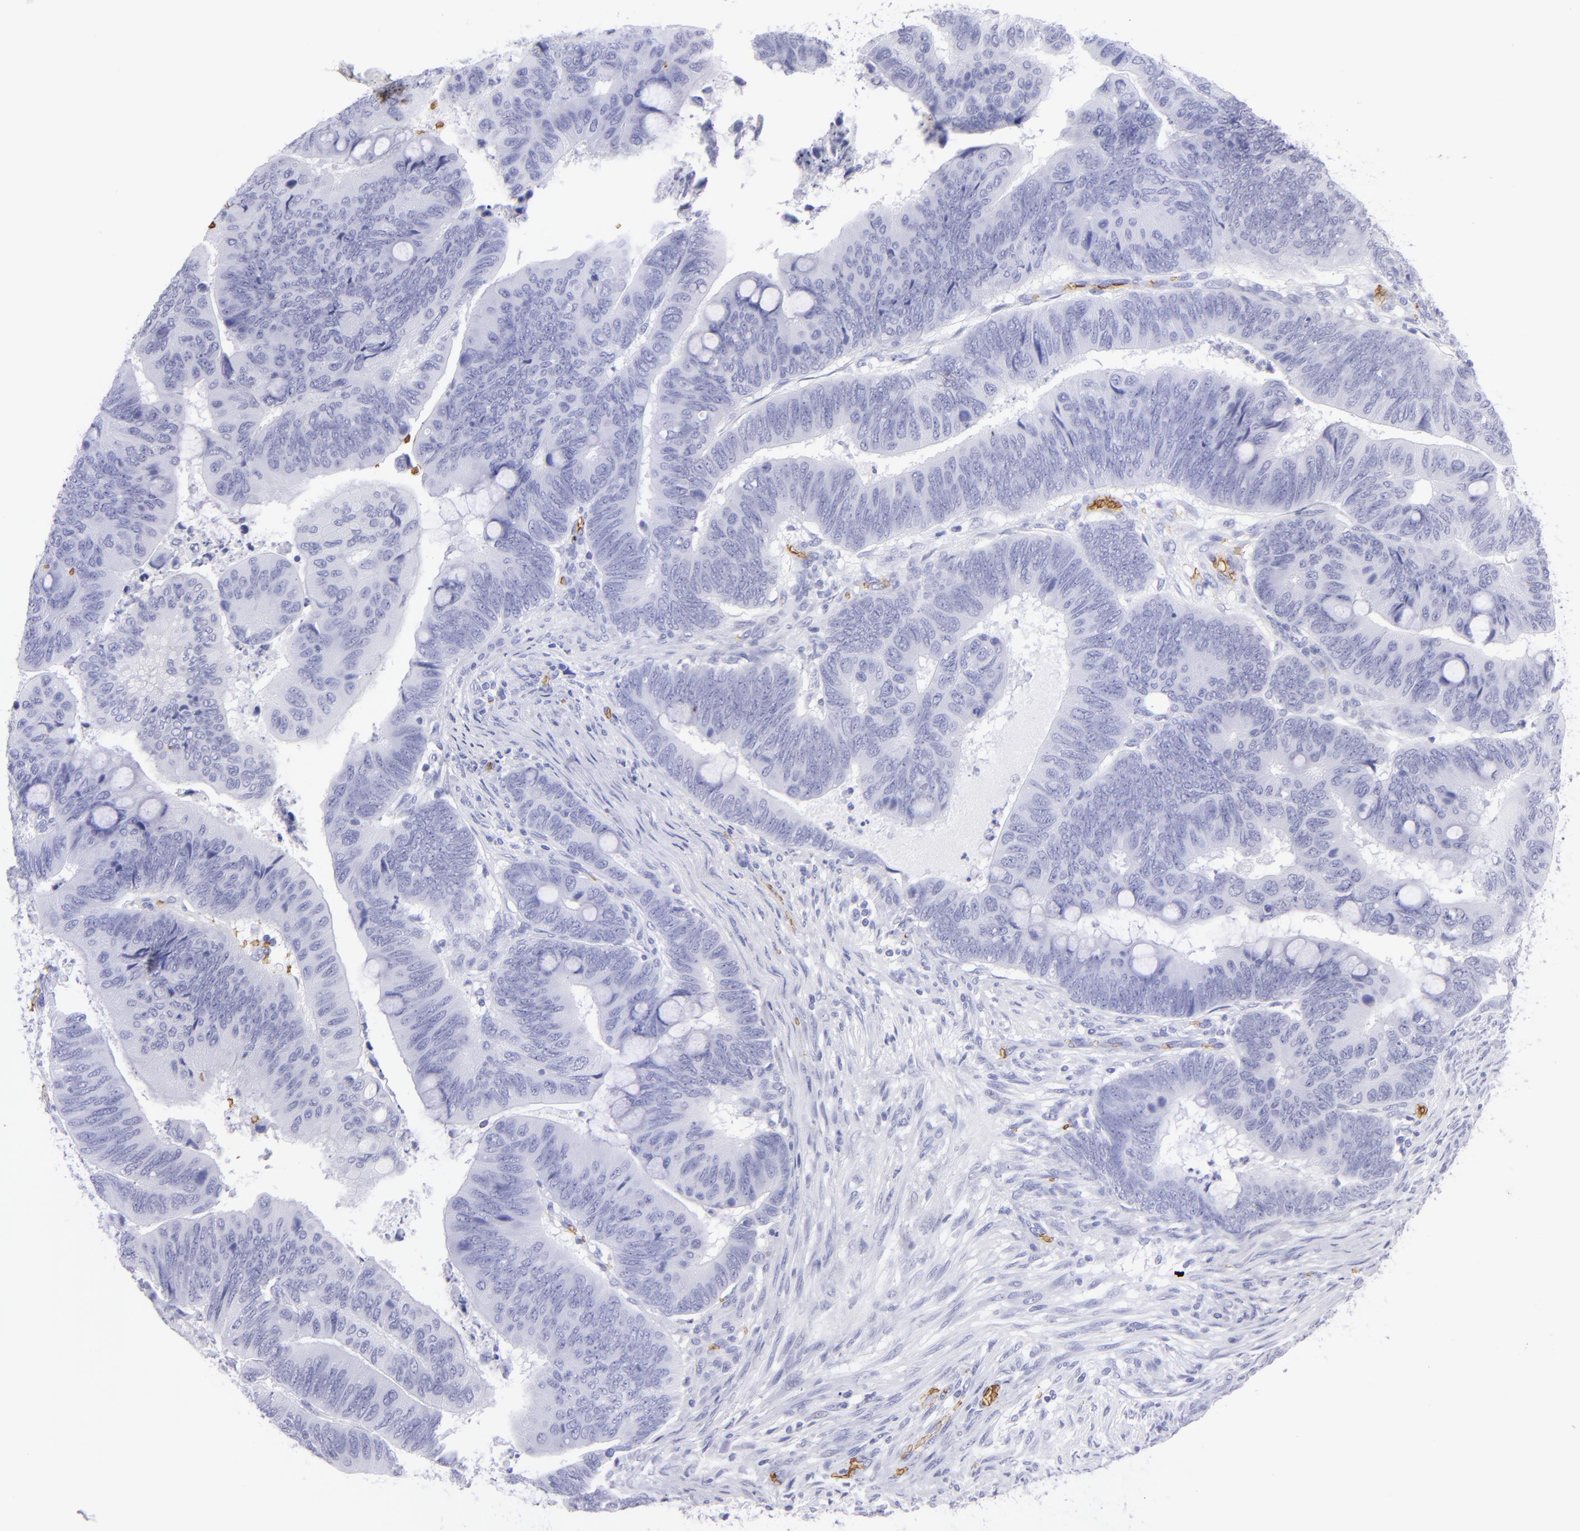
{"staining": {"intensity": "negative", "quantity": "none", "location": "none"}, "tissue": "colorectal cancer", "cell_type": "Tumor cells", "image_type": "cancer", "snomed": [{"axis": "morphology", "description": "Normal tissue, NOS"}, {"axis": "morphology", "description": "Adenocarcinoma, NOS"}, {"axis": "topography", "description": "Rectum"}], "caption": "There is no significant positivity in tumor cells of colorectal cancer (adenocarcinoma). (Immunohistochemistry, brightfield microscopy, high magnification).", "gene": "GYPA", "patient": {"sex": "male", "age": 92}}